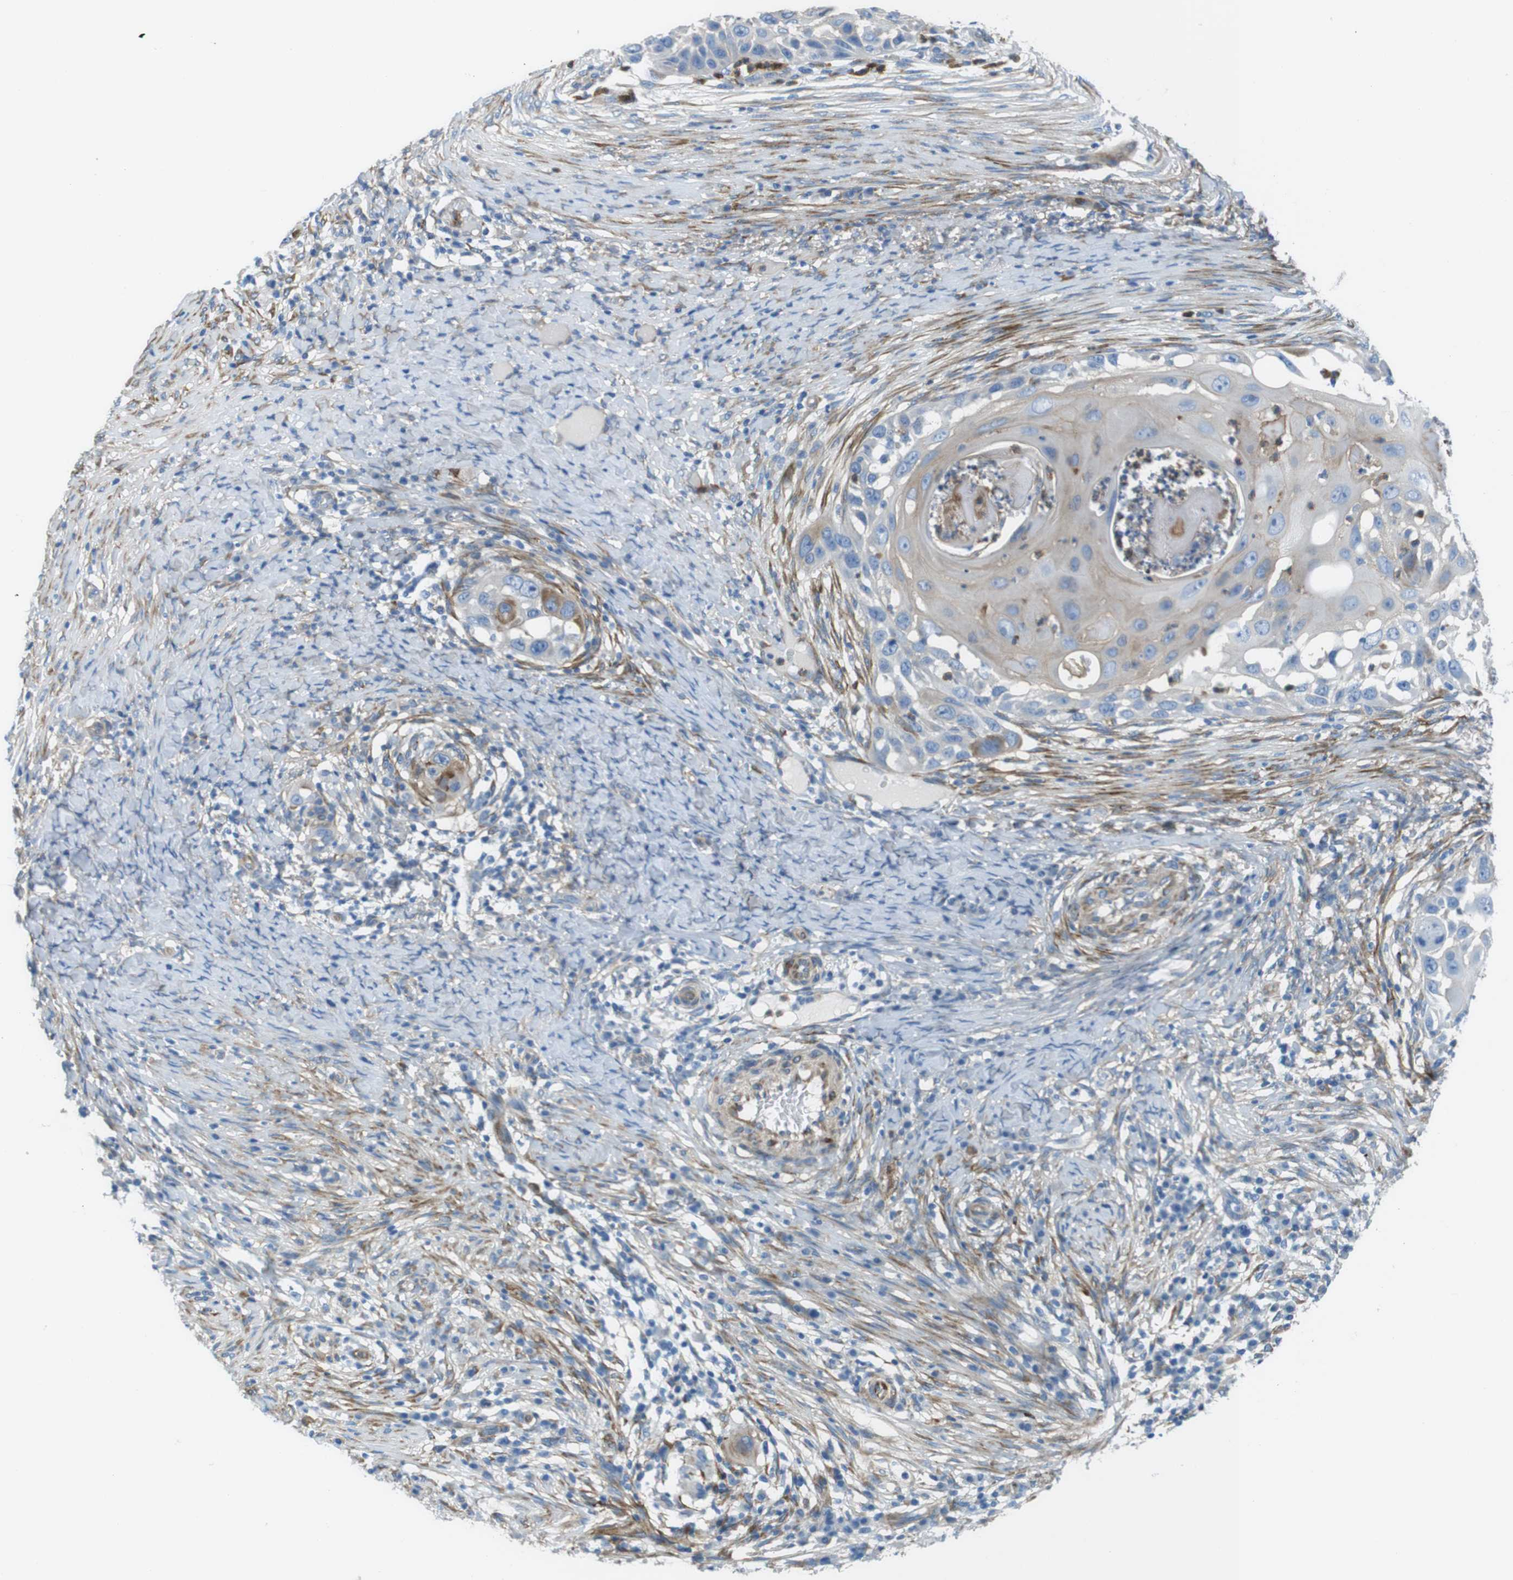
{"staining": {"intensity": "weak", "quantity": "25%-75%", "location": "cytoplasmic/membranous"}, "tissue": "skin cancer", "cell_type": "Tumor cells", "image_type": "cancer", "snomed": [{"axis": "morphology", "description": "Squamous cell carcinoma, NOS"}, {"axis": "topography", "description": "Skin"}], "caption": "Skin cancer (squamous cell carcinoma) stained with DAB (3,3'-diaminobenzidine) immunohistochemistry (IHC) displays low levels of weak cytoplasmic/membranous expression in about 25%-75% of tumor cells. Using DAB (3,3'-diaminobenzidine) (brown) and hematoxylin (blue) stains, captured at high magnification using brightfield microscopy.", "gene": "EMP2", "patient": {"sex": "female", "age": 44}}